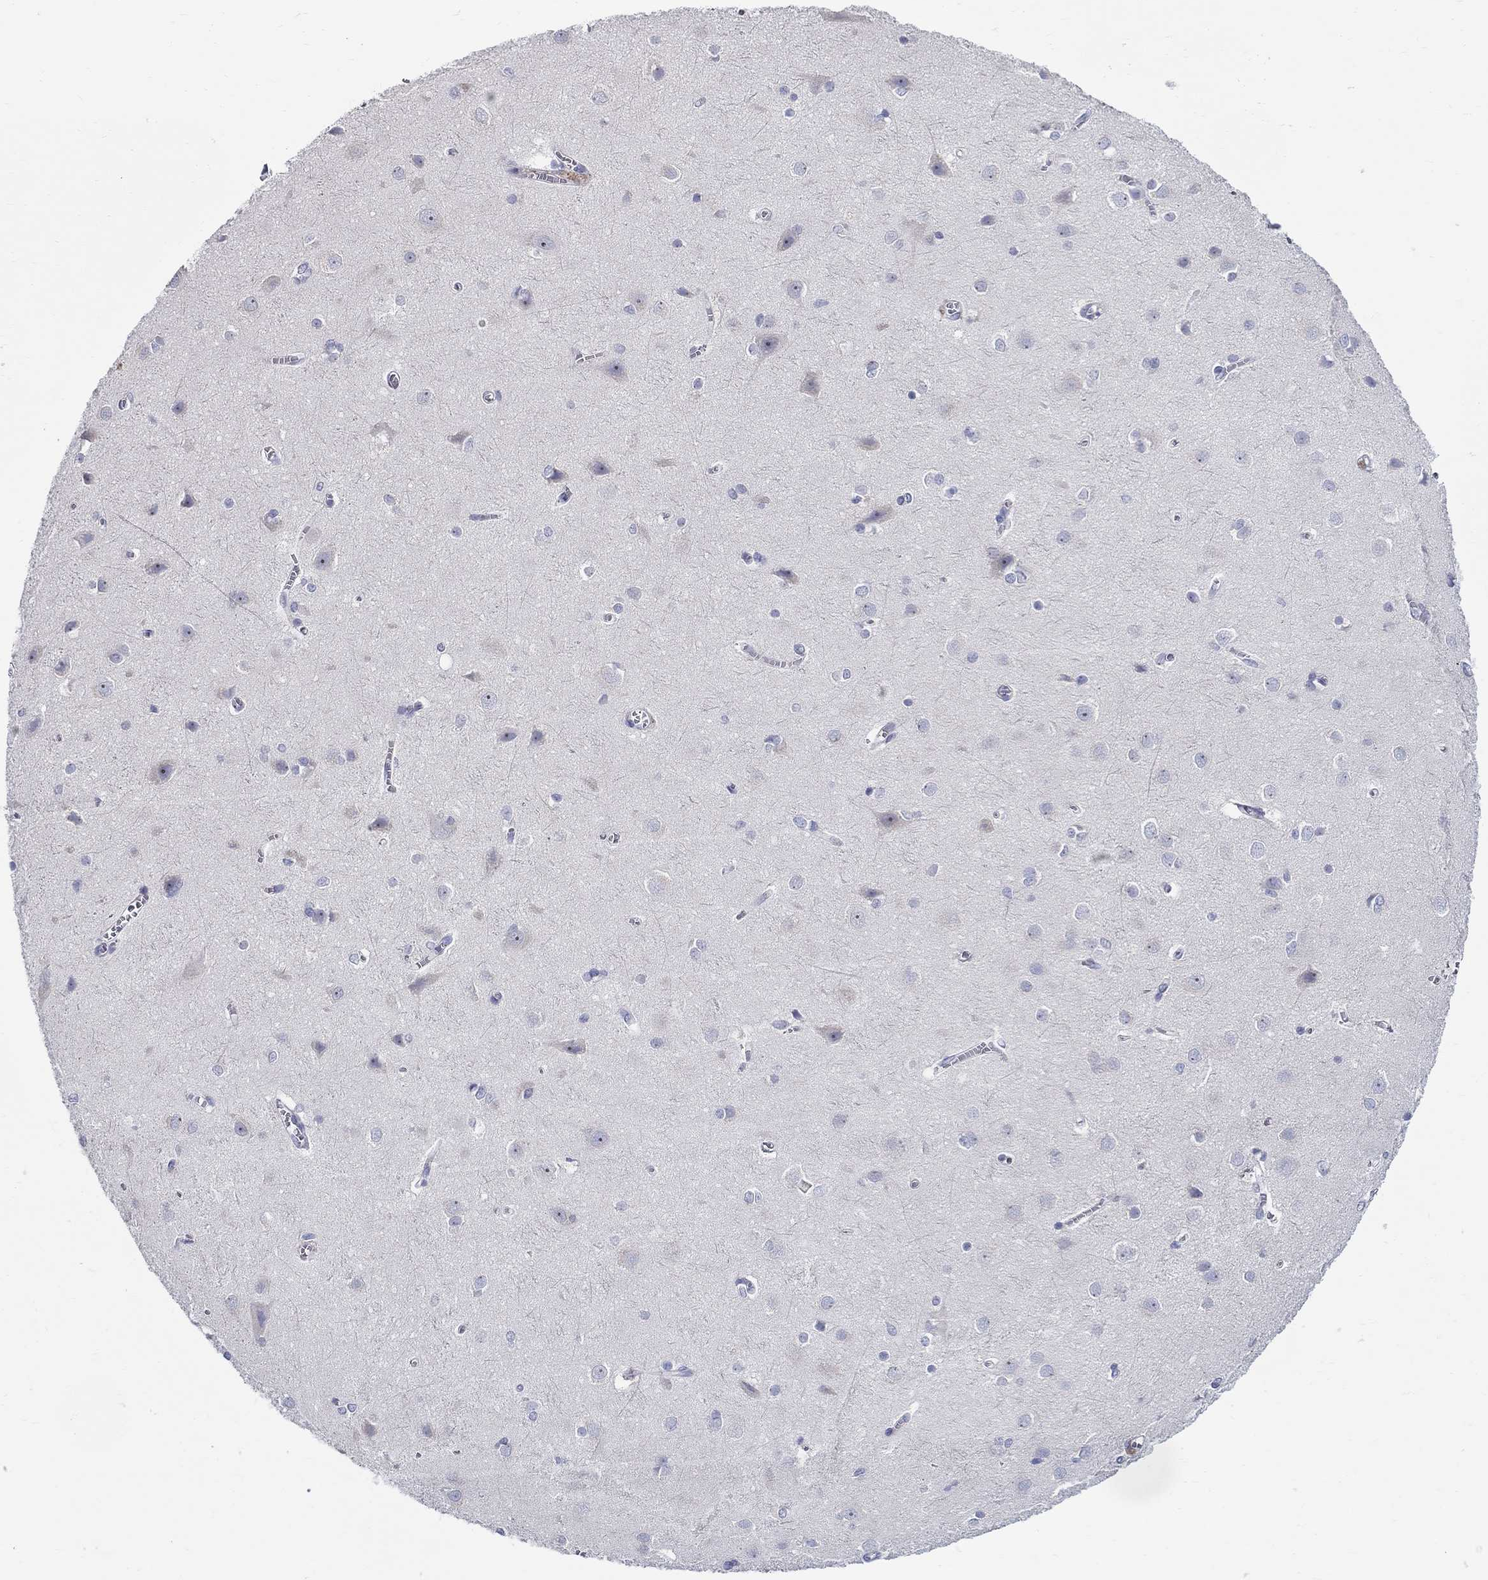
{"staining": {"intensity": "negative", "quantity": "none", "location": "none"}, "tissue": "cerebral cortex", "cell_type": "Endothelial cells", "image_type": "normal", "snomed": [{"axis": "morphology", "description": "Normal tissue, NOS"}, {"axis": "topography", "description": "Cerebral cortex"}], "caption": "An immunohistochemistry (IHC) image of unremarkable cerebral cortex is shown. There is no staining in endothelial cells of cerebral cortex.", "gene": "QRFPR", "patient": {"sex": "male", "age": 37}}